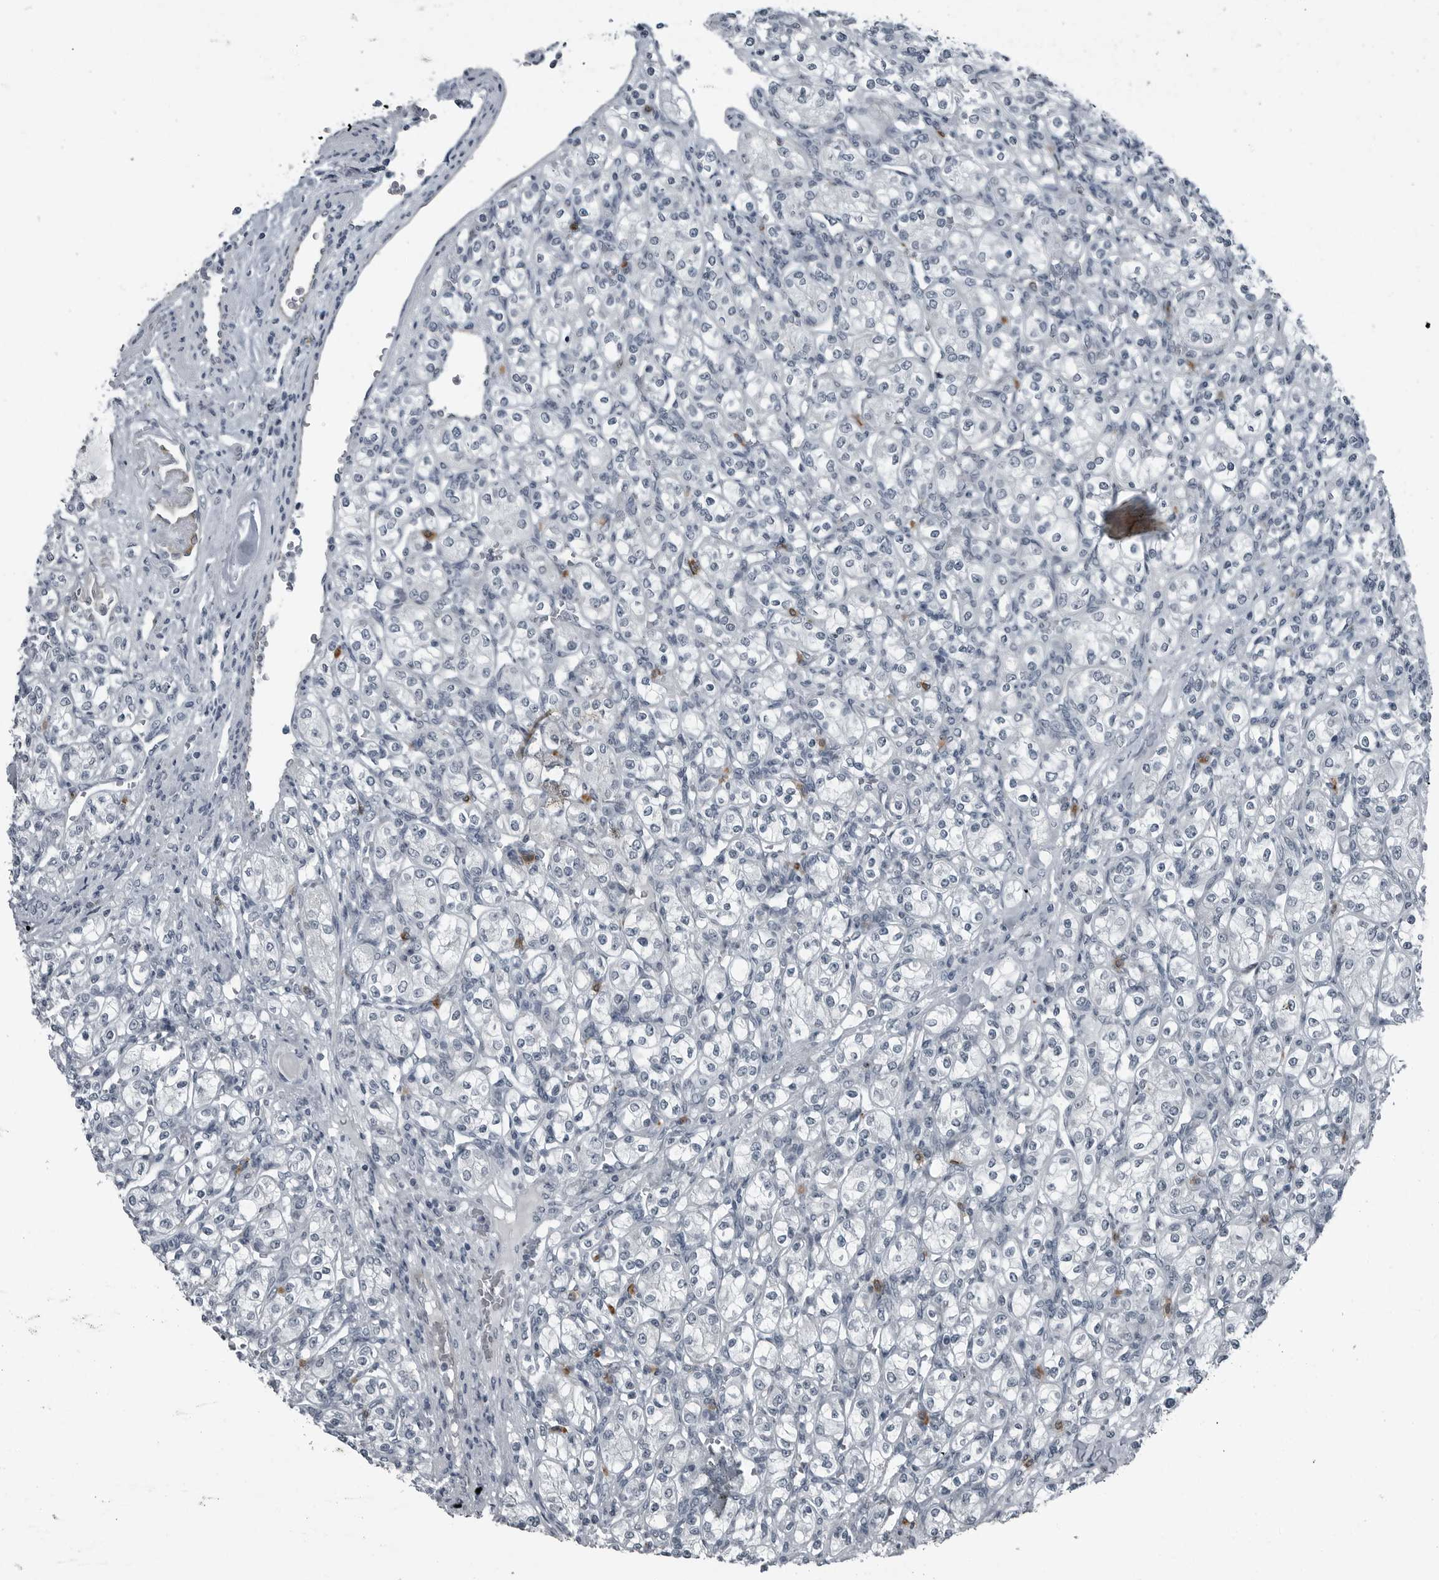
{"staining": {"intensity": "negative", "quantity": "none", "location": "none"}, "tissue": "renal cancer", "cell_type": "Tumor cells", "image_type": "cancer", "snomed": [{"axis": "morphology", "description": "Adenocarcinoma, NOS"}, {"axis": "topography", "description": "Kidney"}], "caption": "Adenocarcinoma (renal) was stained to show a protein in brown. There is no significant expression in tumor cells.", "gene": "GAK", "patient": {"sex": "male", "age": 77}}